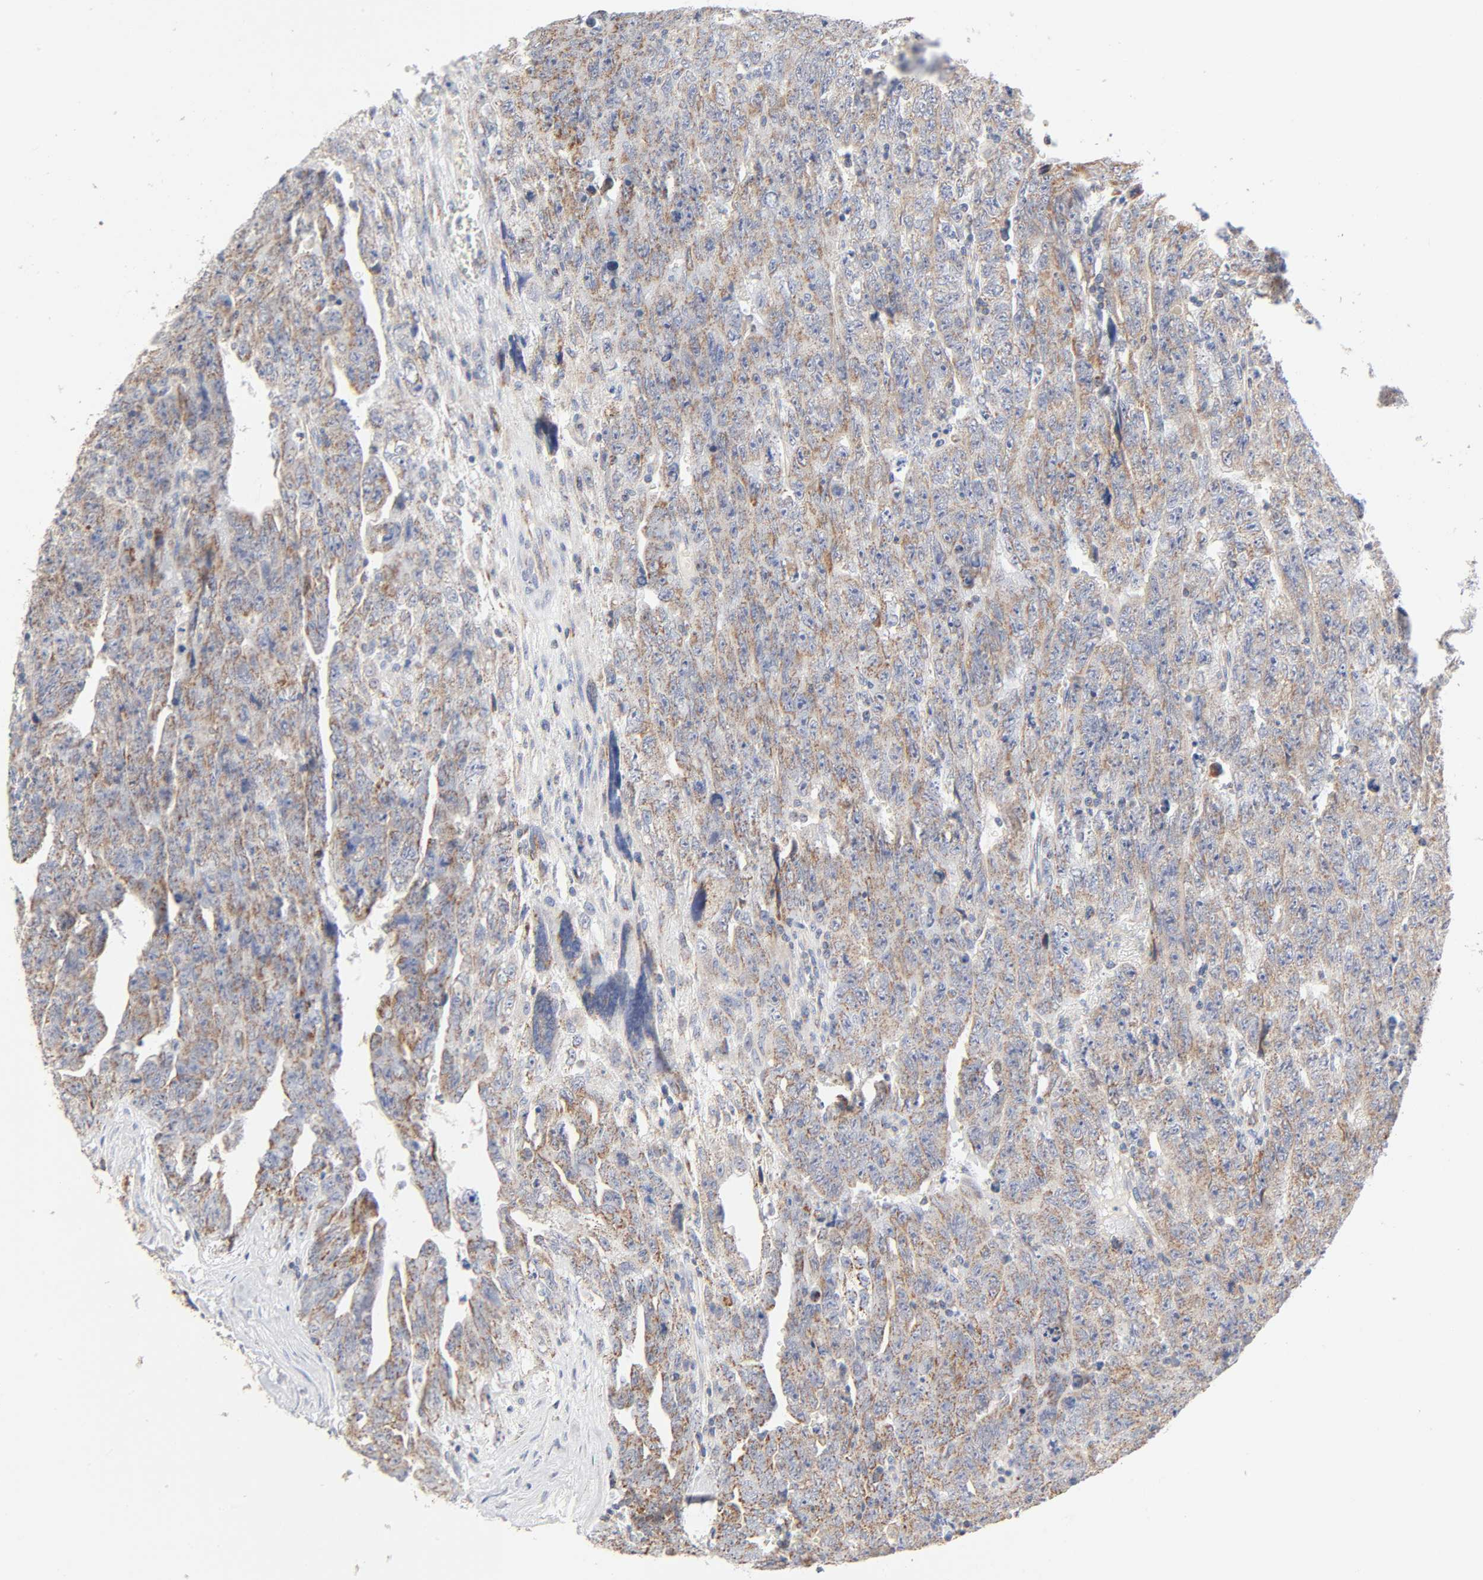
{"staining": {"intensity": "moderate", "quantity": ">75%", "location": "cytoplasmic/membranous"}, "tissue": "testis cancer", "cell_type": "Tumor cells", "image_type": "cancer", "snomed": [{"axis": "morphology", "description": "Carcinoma, Embryonal, NOS"}, {"axis": "topography", "description": "Testis"}], "caption": "Human testis embryonal carcinoma stained for a protein (brown) shows moderate cytoplasmic/membranous positive expression in about >75% of tumor cells.", "gene": "SYT16", "patient": {"sex": "male", "age": 28}}